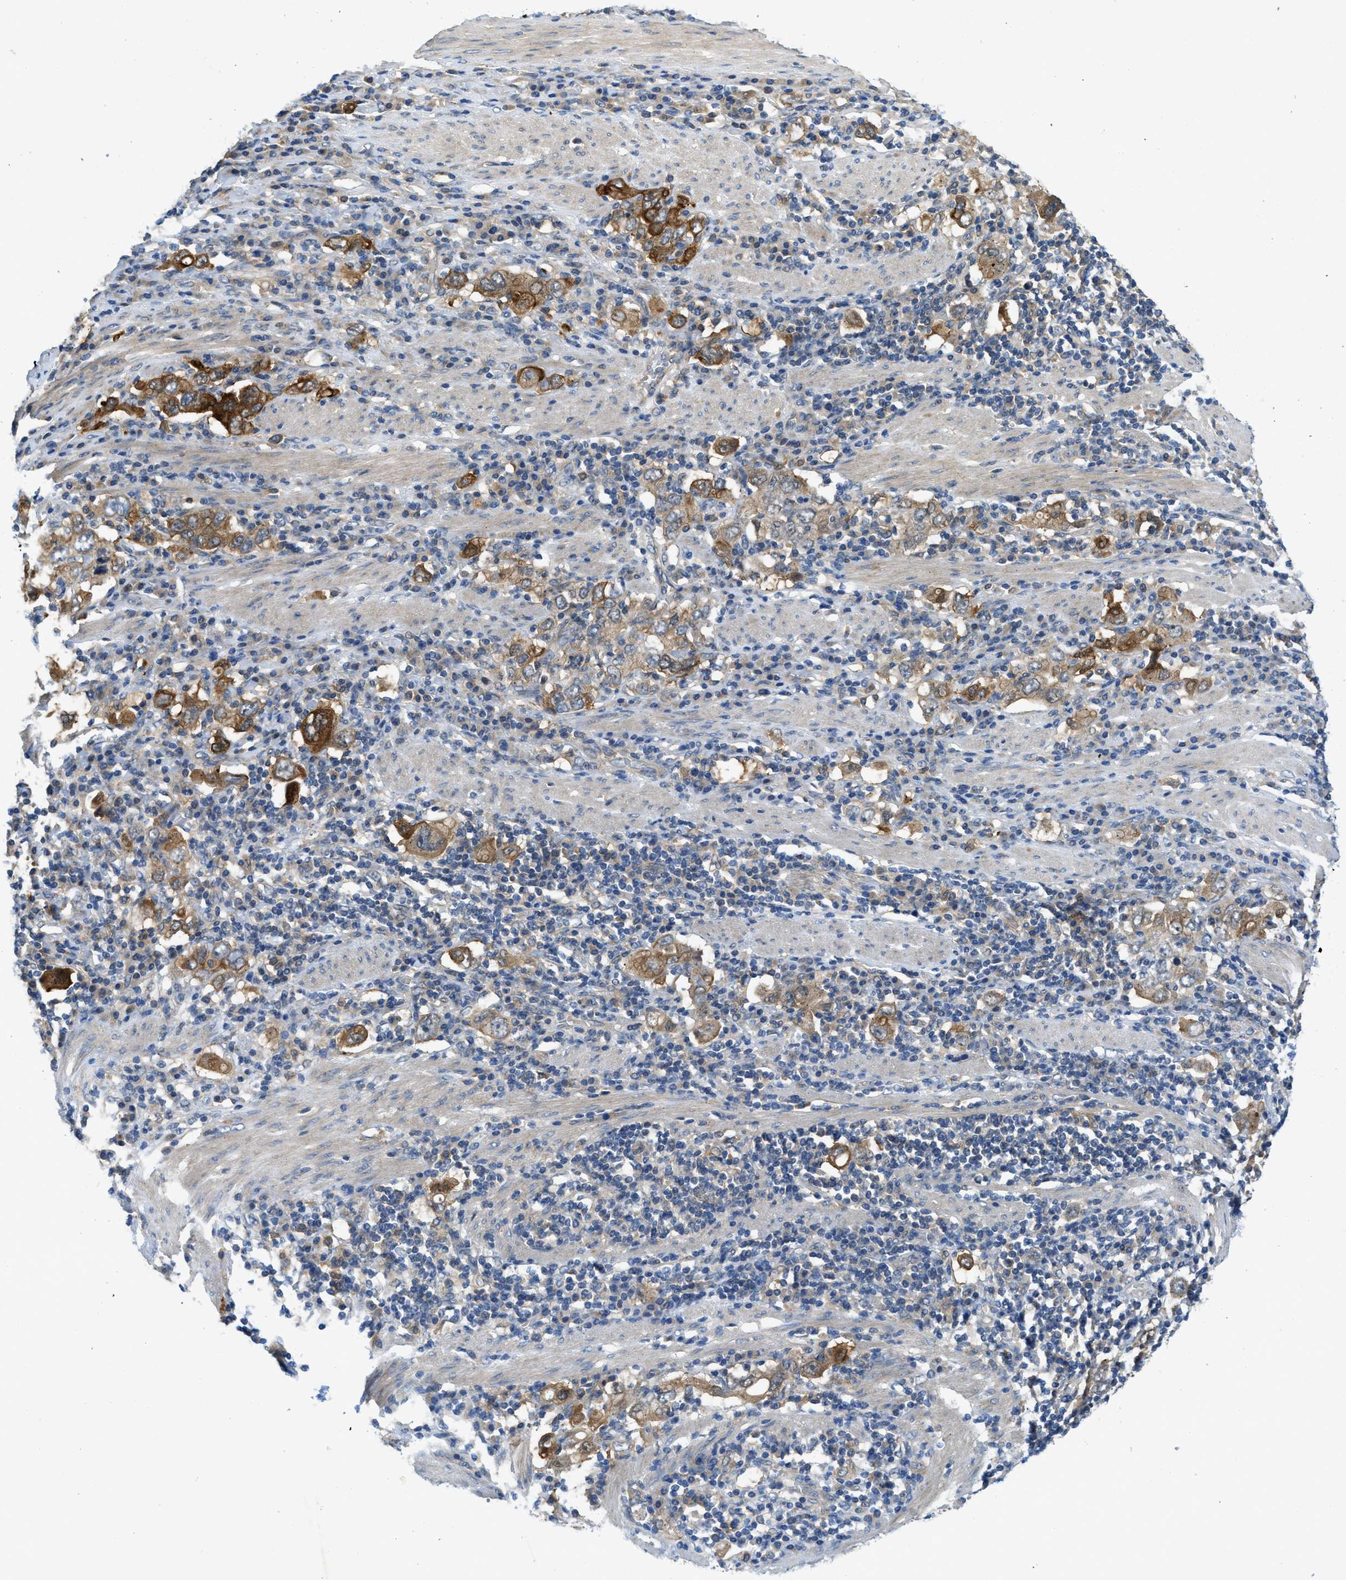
{"staining": {"intensity": "moderate", "quantity": ">75%", "location": "cytoplasmic/membranous"}, "tissue": "stomach cancer", "cell_type": "Tumor cells", "image_type": "cancer", "snomed": [{"axis": "morphology", "description": "Adenocarcinoma, NOS"}, {"axis": "topography", "description": "Stomach, upper"}], "caption": "A high-resolution photomicrograph shows IHC staining of stomach cancer, which reveals moderate cytoplasmic/membranous positivity in about >75% of tumor cells.", "gene": "RIPK2", "patient": {"sex": "male", "age": 62}}